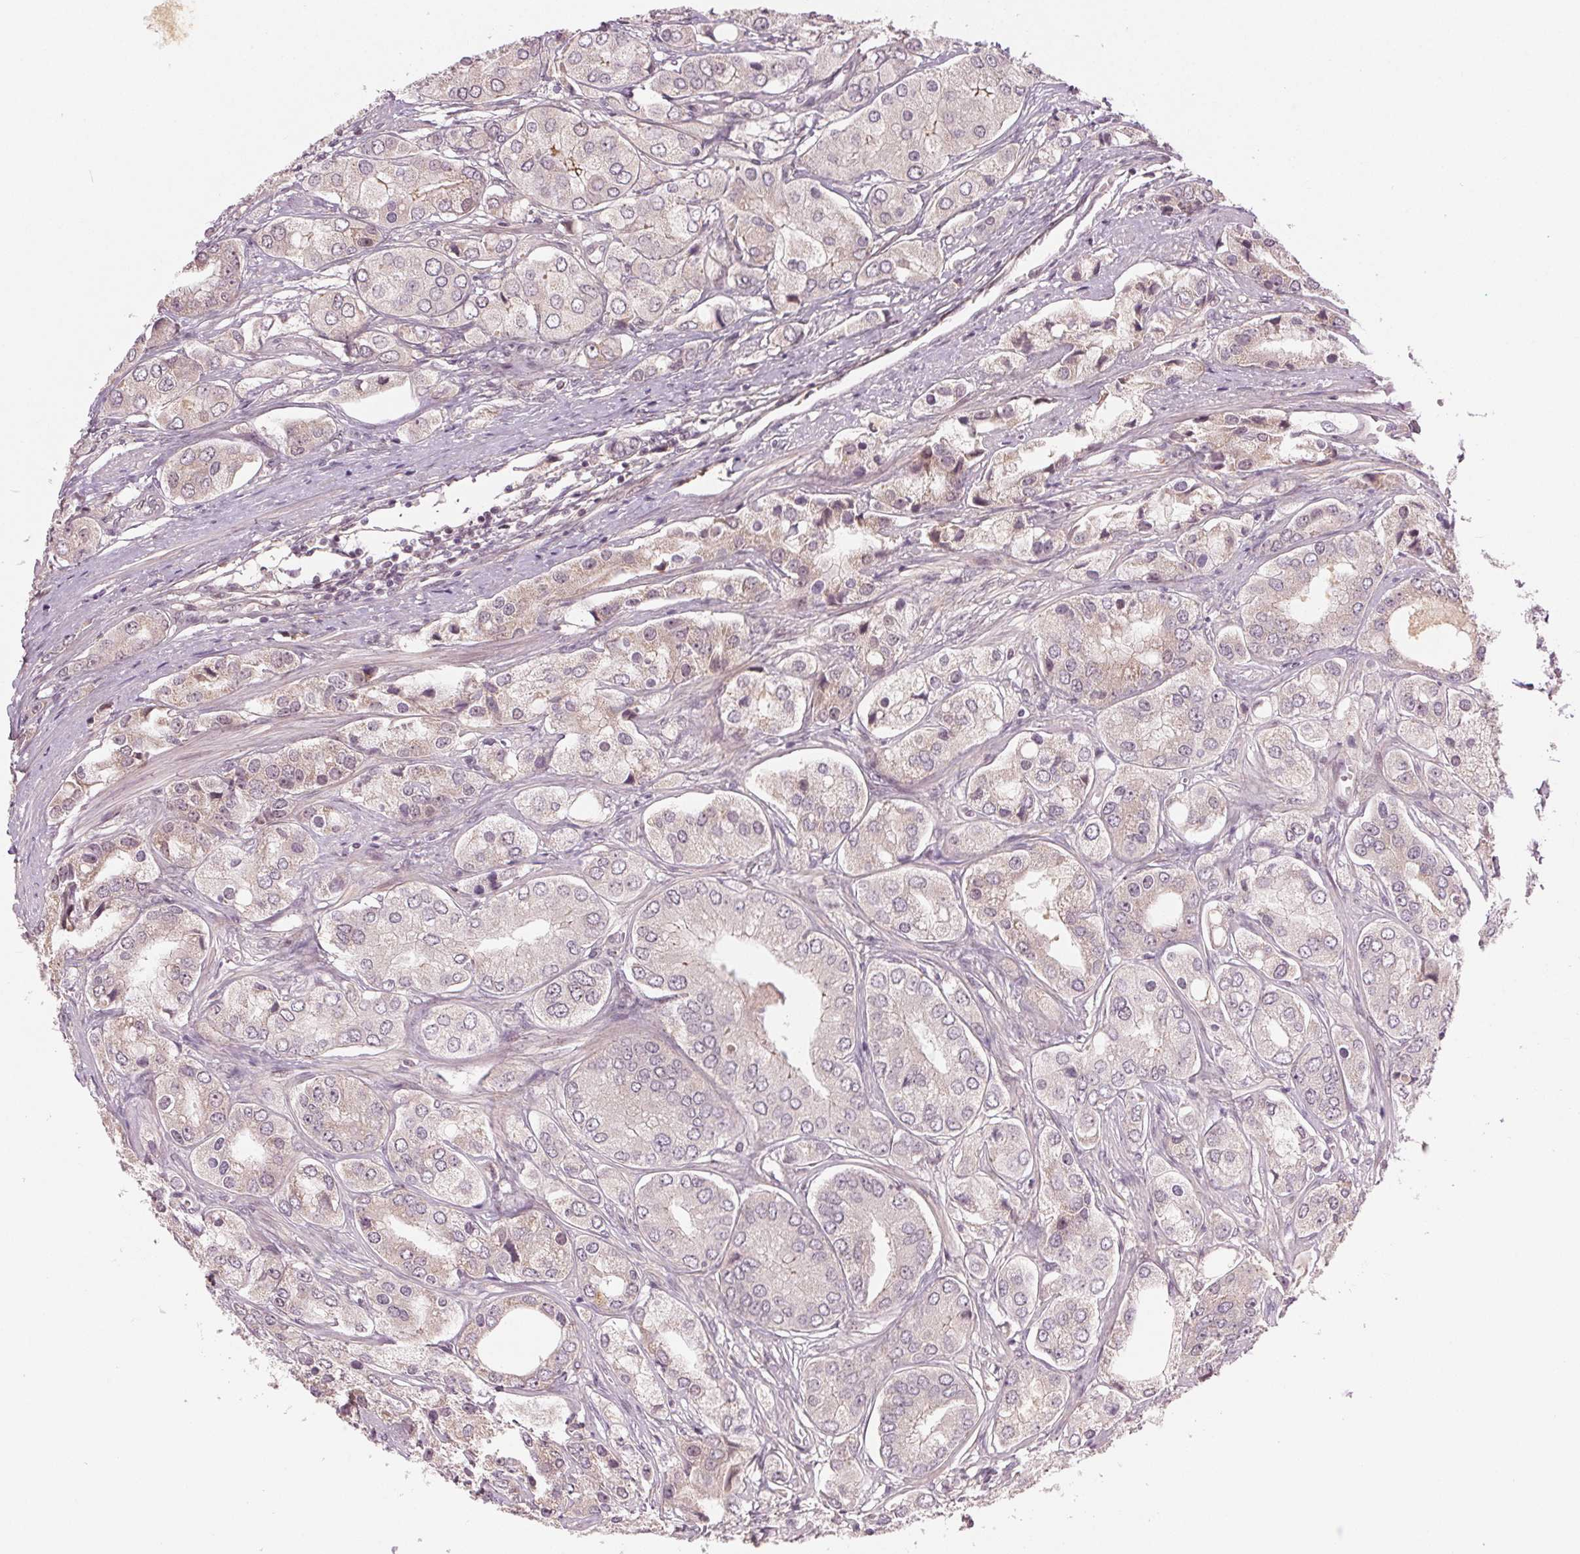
{"staining": {"intensity": "negative", "quantity": "none", "location": "none"}, "tissue": "prostate cancer", "cell_type": "Tumor cells", "image_type": "cancer", "snomed": [{"axis": "morphology", "description": "Adenocarcinoma, Low grade"}, {"axis": "topography", "description": "Prostate"}], "caption": "This is a histopathology image of immunohistochemistry (IHC) staining of prostate cancer, which shows no positivity in tumor cells.", "gene": "TUB", "patient": {"sex": "male", "age": 69}}